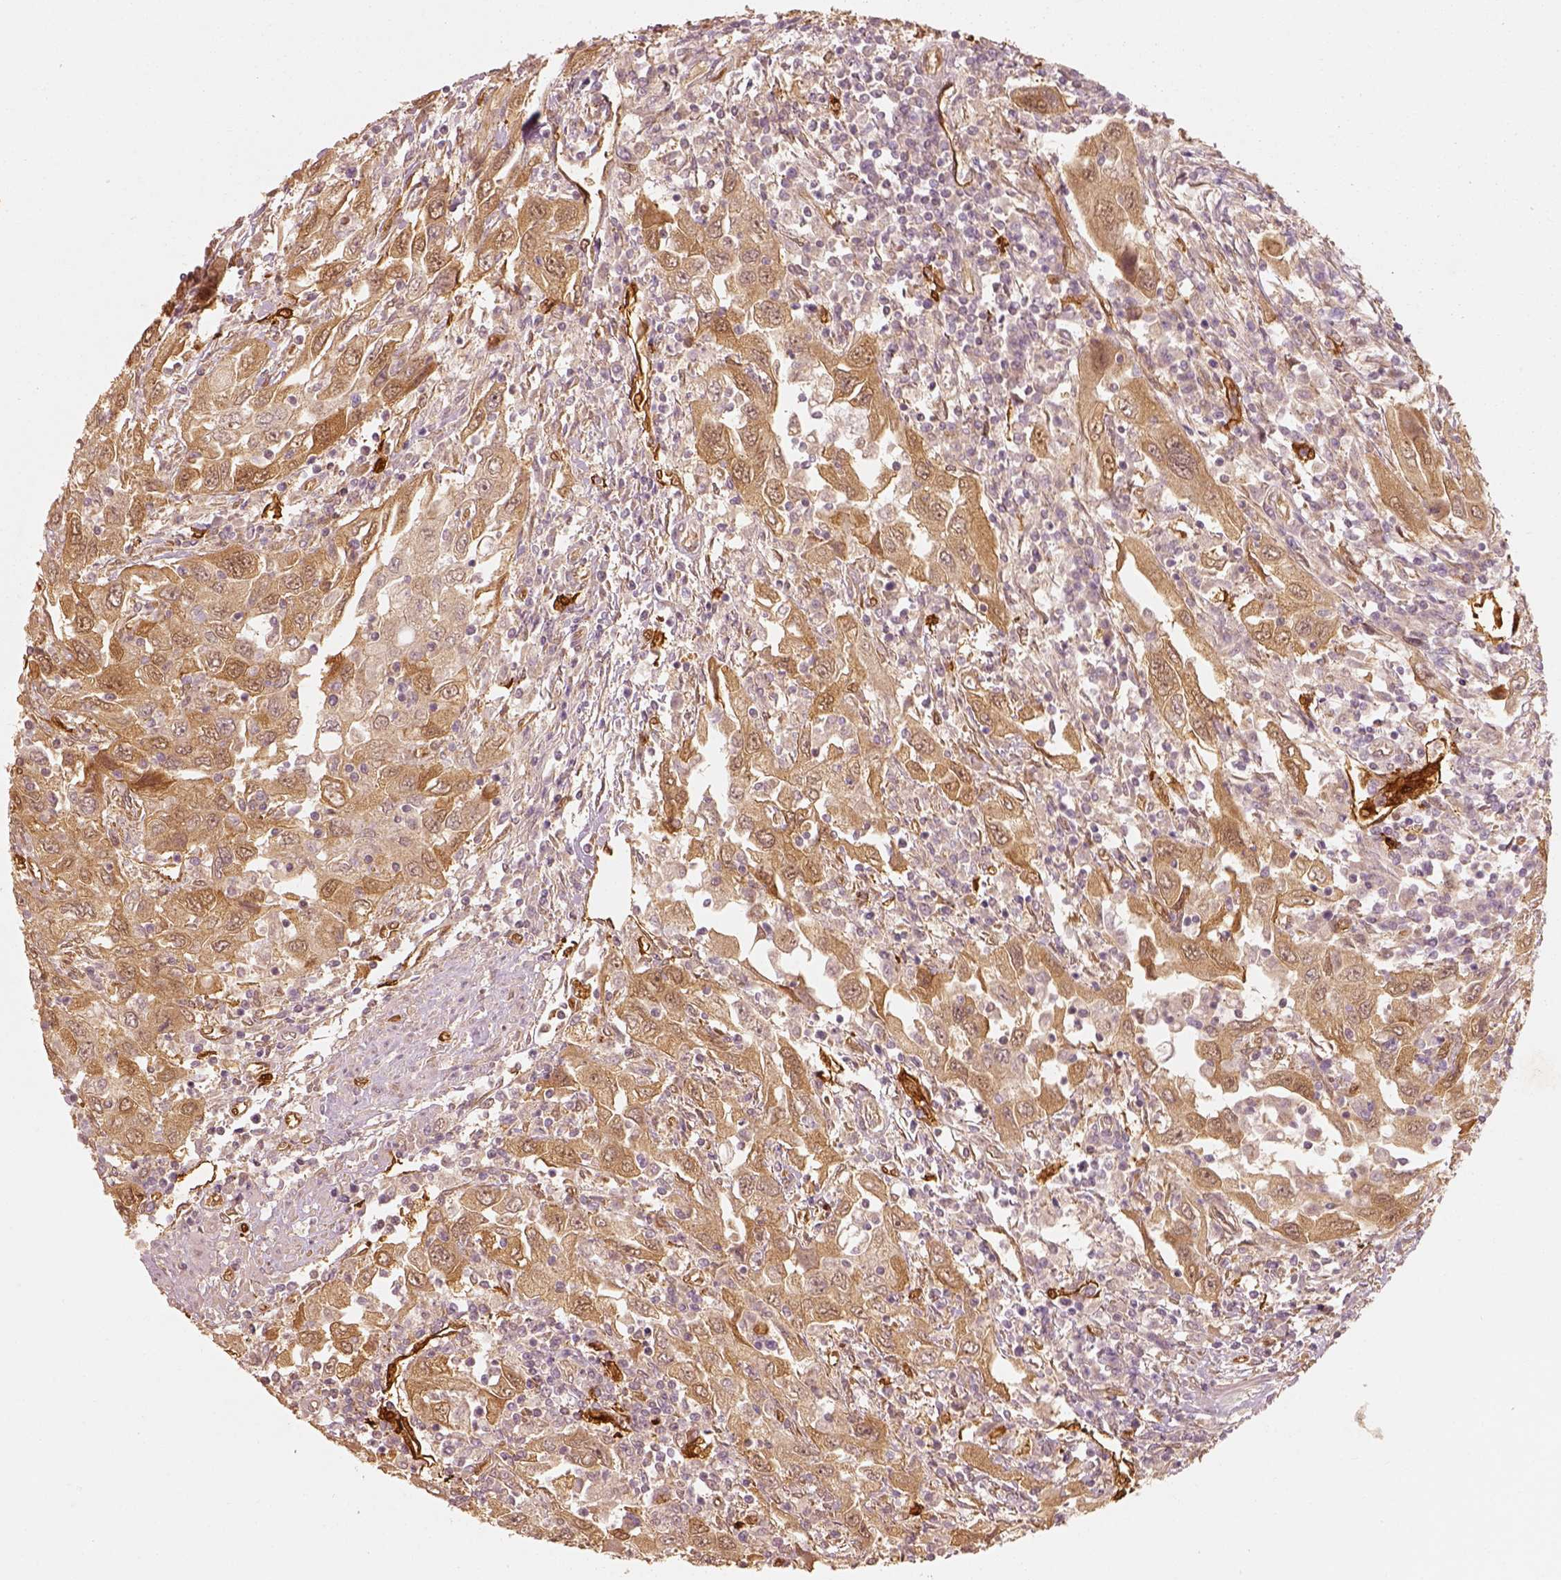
{"staining": {"intensity": "moderate", "quantity": ">75%", "location": "cytoplasmic/membranous"}, "tissue": "urothelial cancer", "cell_type": "Tumor cells", "image_type": "cancer", "snomed": [{"axis": "morphology", "description": "Urothelial carcinoma, High grade"}, {"axis": "topography", "description": "Urinary bladder"}], "caption": "The histopathology image displays staining of urothelial cancer, revealing moderate cytoplasmic/membranous protein expression (brown color) within tumor cells.", "gene": "FSCN1", "patient": {"sex": "male", "age": 76}}